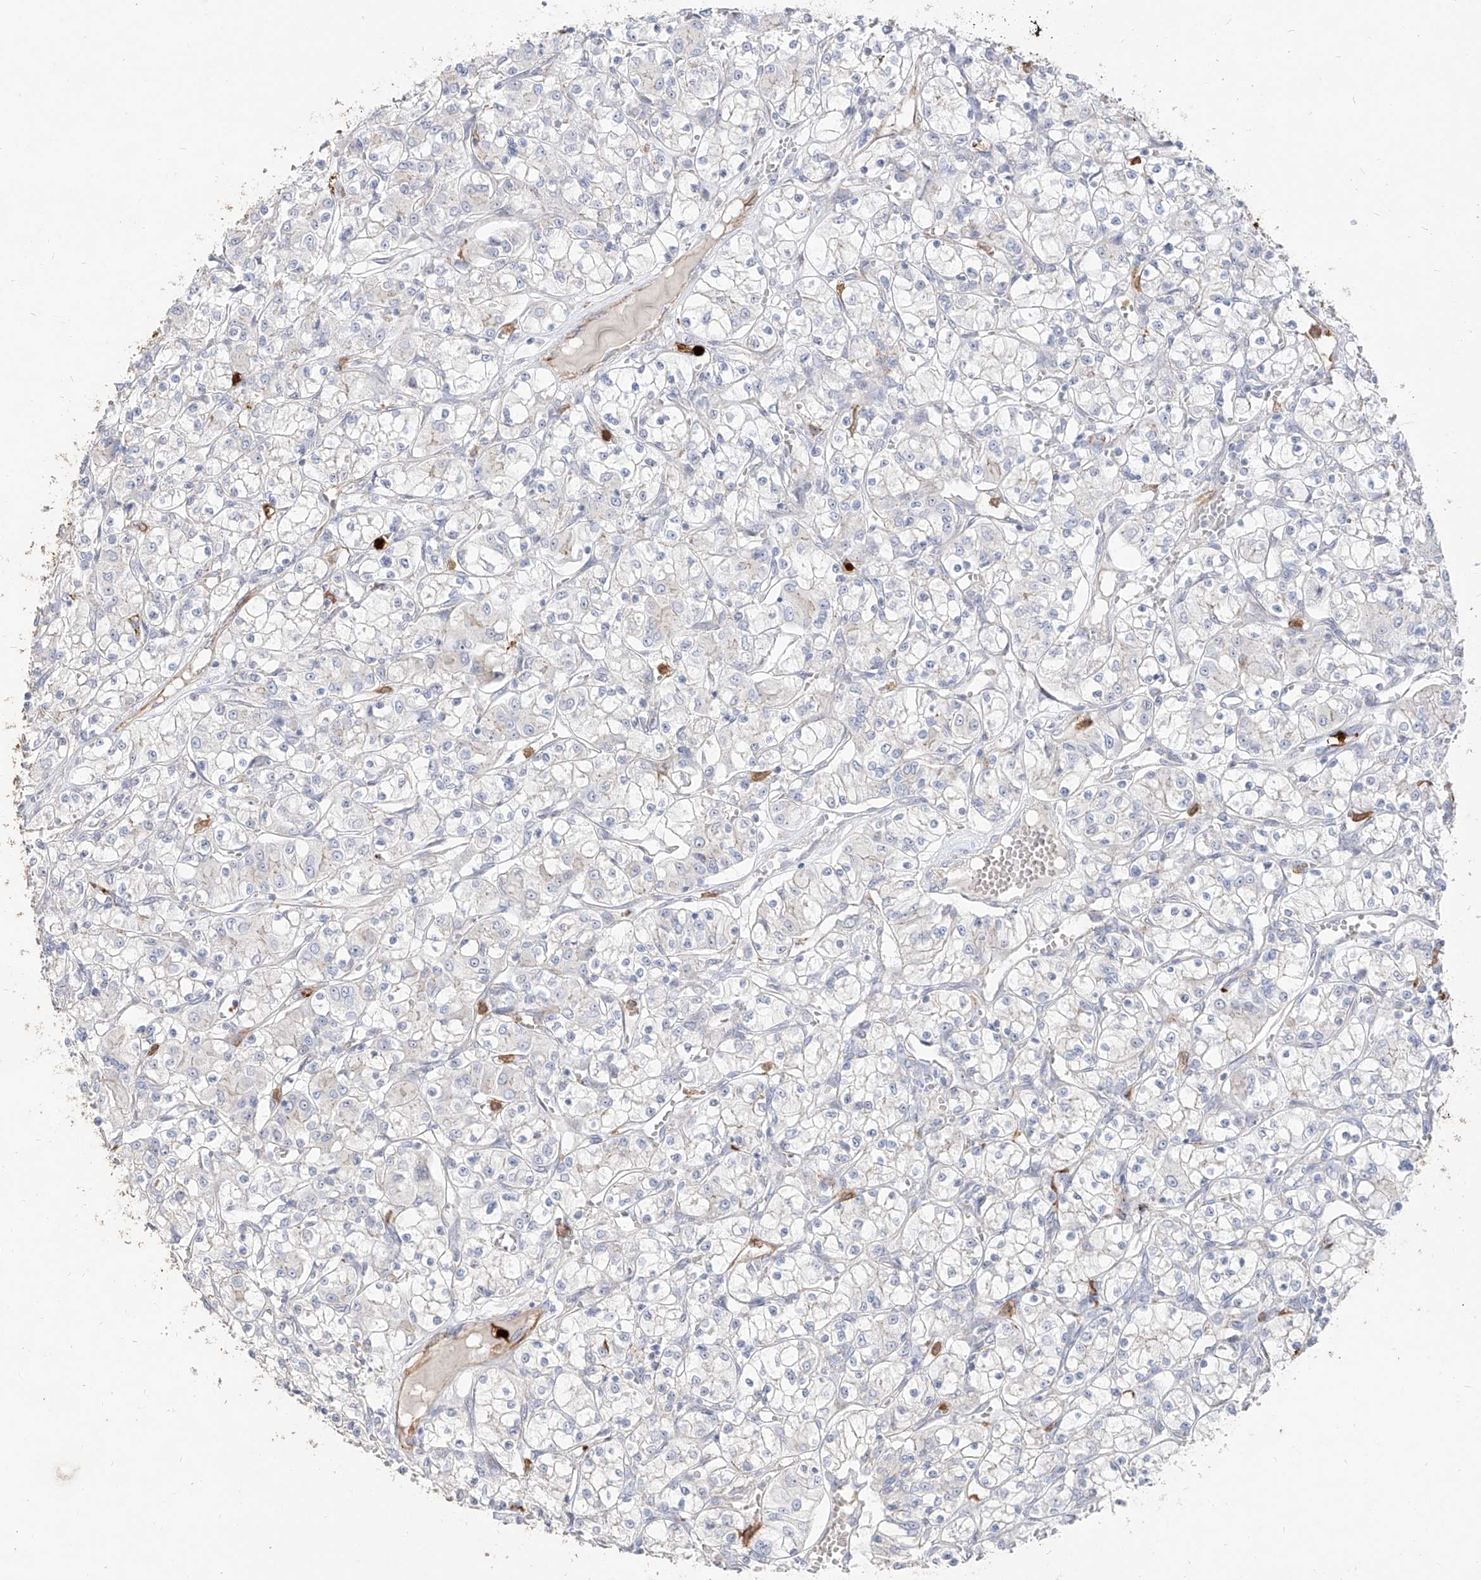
{"staining": {"intensity": "negative", "quantity": "none", "location": "none"}, "tissue": "renal cancer", "cell_type": "Tumor cells", "image_type": "cancer", "snomed": [{"axis": "morphology", "description": "Adenocarcinoma, NOS"}, {"axis": "topography", "description": "Kidney"}], "caption": "A high-resolution photomicrograph shows IHC staining of adenocarcinoma (renal), which reveals no significant staining in tumor cells.", "gene": "ZNF227", "patient": {"sex": "female", "age": 59}}